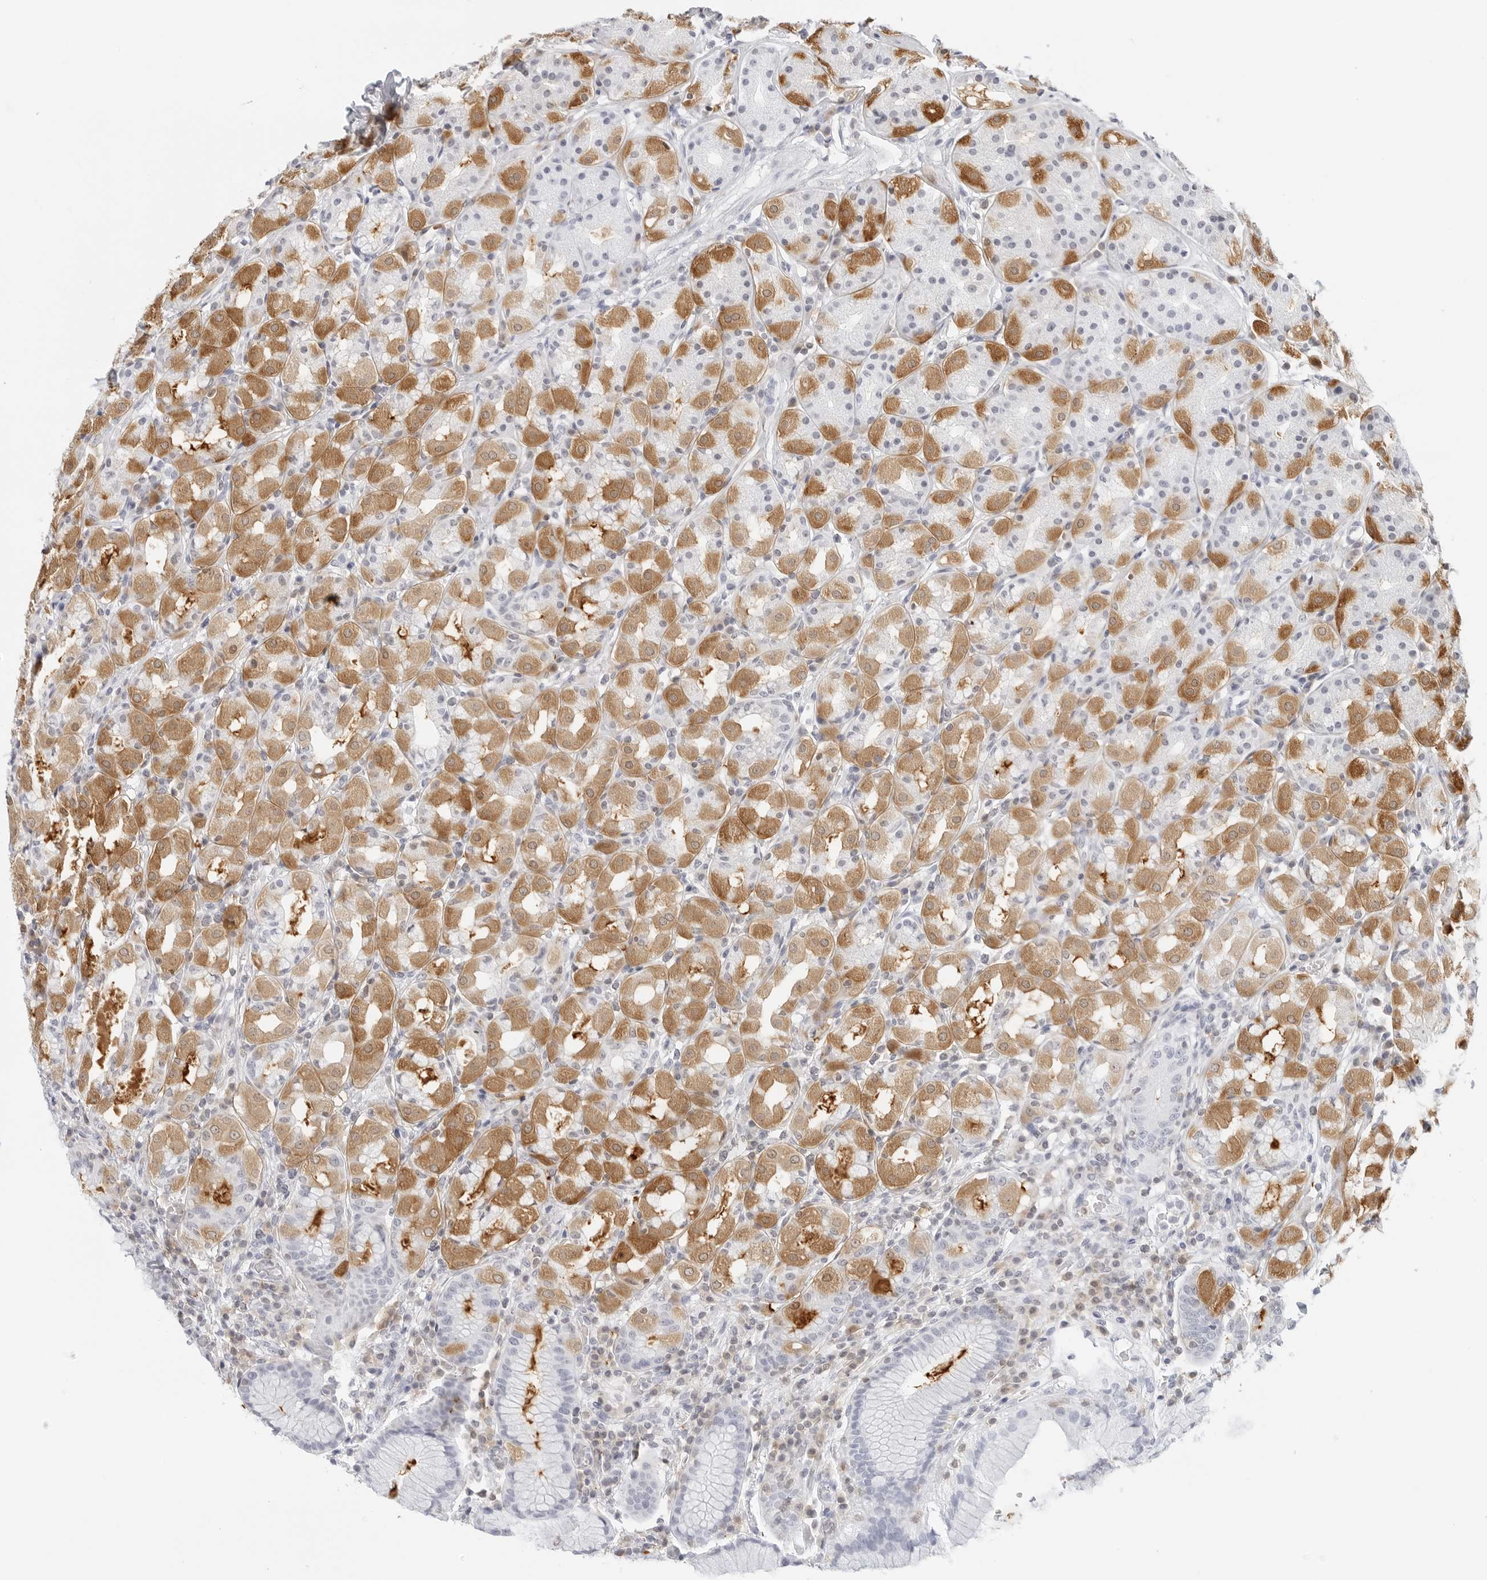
{"staining": {"intensity": "moderate", "quantity": "25%-75%", "location": "cytoplasmic/membranous"}, "tissue": "stomach", "cell_type": "Glandular cells", "image_type": "normal", "snomed": [{"axis": "morphology", "description": "Normal tissue, NOS"}, {"axis": "topography", "description": "Stomach, lower"}], "caption": "Stomach stained with immunohistochemistry (IHC) reveals moderate cytoplasmic/membranous positivity in approximately 25%-75% of glandular cells.", "gene": "SLC9A3R1", "patient": {"sex": "female", "age": 56}}